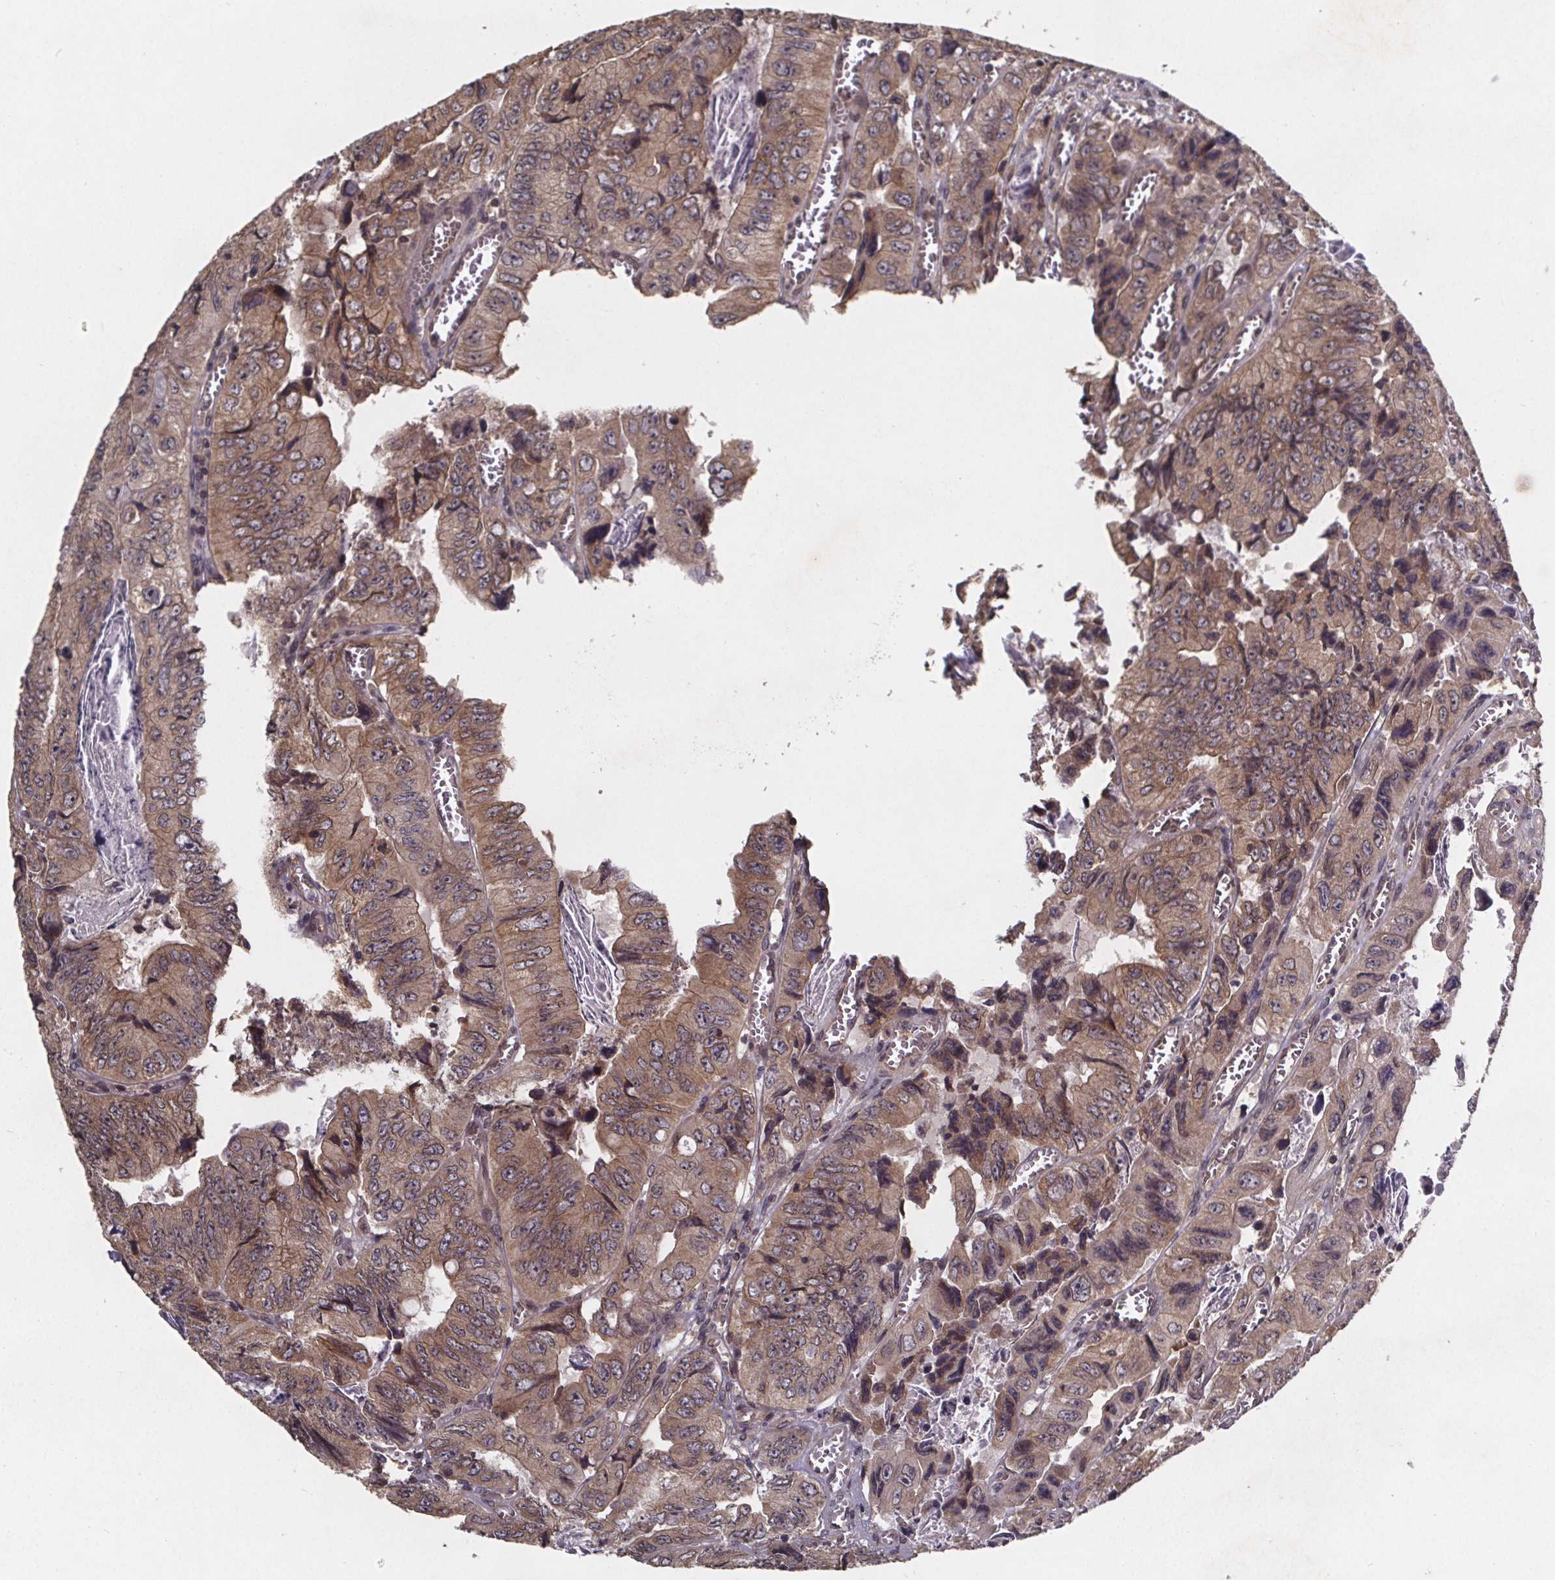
{"staining": {"intensity": "weak", "quantity": ">75%", "location": "cytoplasmic/membranous"}, "tissue": "colorectal cancer", "cell_type": "Tumor cells", "image_type": "cancer", "snomed": [{"axis": "morphology", "description": "Adenocarcinoma, NOS"}, {"axis": "topography", "description": "Colon"}], "caption": "Colorectal adenocarcinoma stained for a protein (brown) displays weak cytoplasmic/membranous positive staining in about >75% of tumor cells.", "gene": "PIERCE2", "patient": {"sex": "female", "age": 84}}